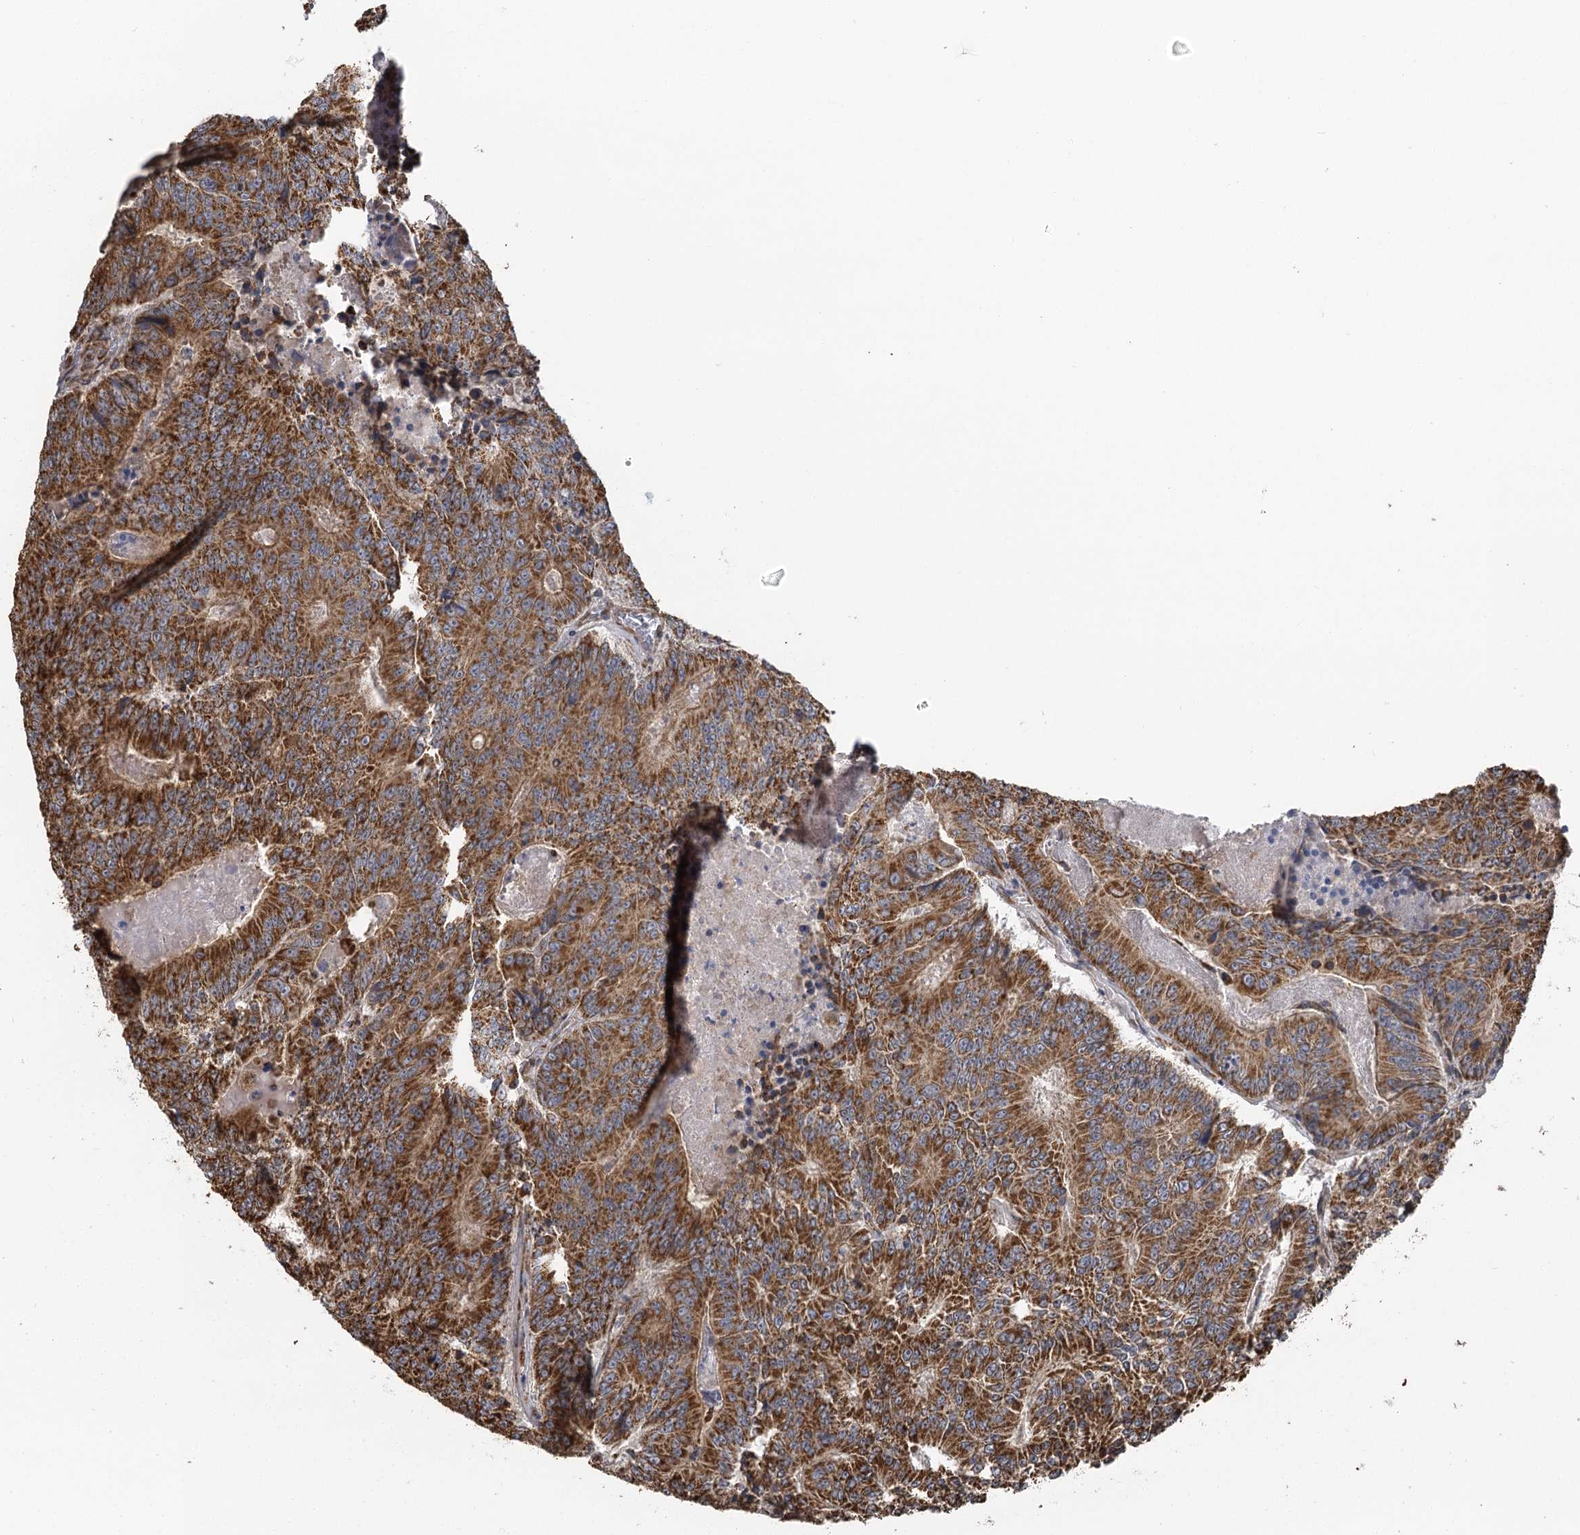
{"staining": {"intensity": "moderate", "quantity": ">75%", "location": "cytoplasmic/membranous"}, "tissue": "colorectal cancer", "cell_type": "Tumor cells", "image_type": "cancer", "snomed": [{"axis": "morphology", "description": "Adenocarcinoma, NOS"}, {"axis": "topography", "description": "Colon"}], "caption": "Protein staining of colorectal adenocarcinoma tissue shows moderate cytoplasmic/membranous expression in approximately >75% of tumor cells.", "gene": "IL11RA", "patient": {"sex": "male", "age": 83}}